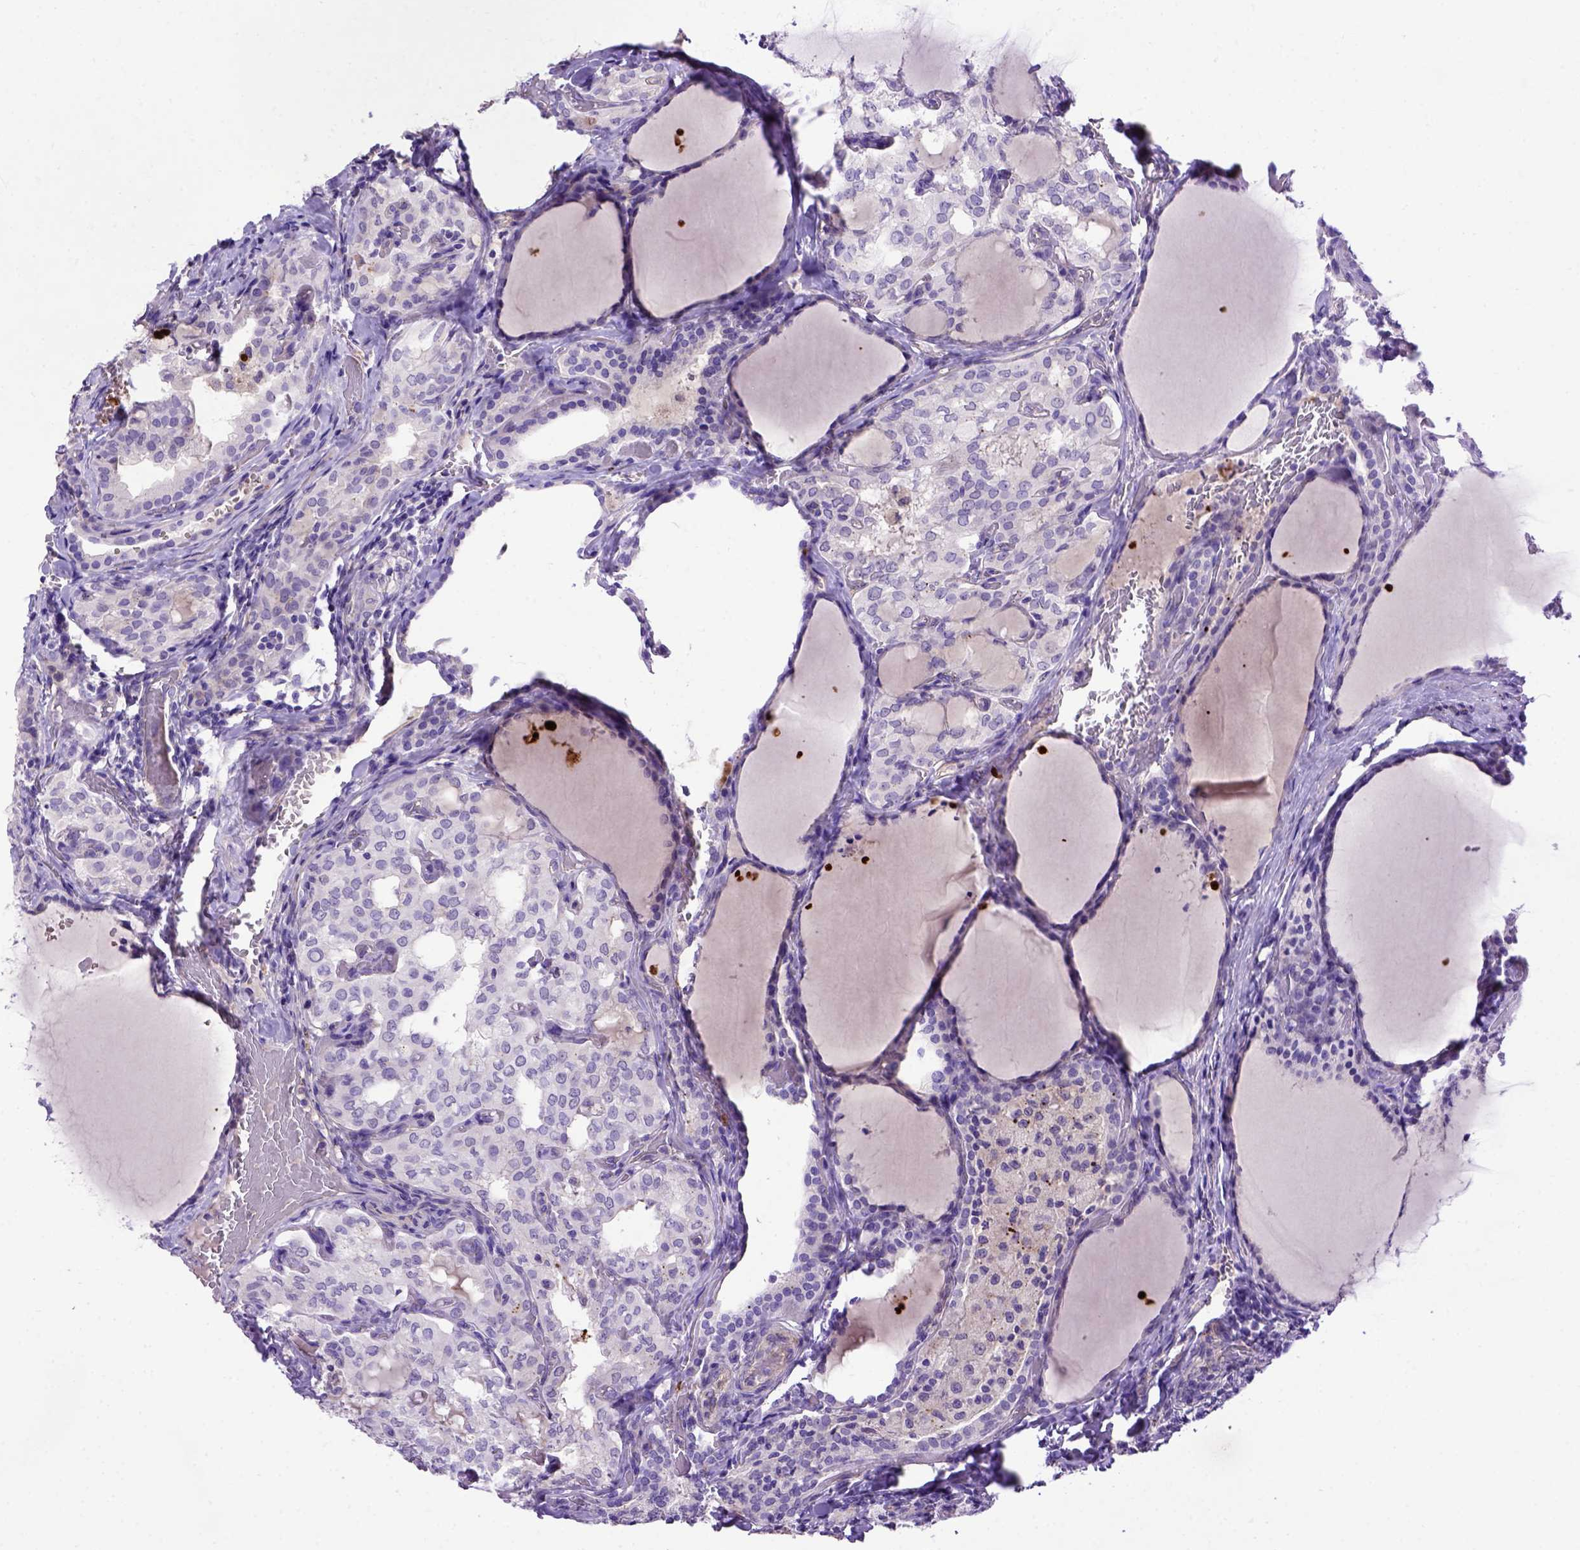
{"staining": {"intensity": "negative", "quantity": "none", "location": "none"}, "tissue": "thyroid cancer", "cell_type": "Tumor cells", "image_type": "cancer", "snomed": [{"axis": "morphology", "description": "Papillary adenocarcinoma, NOS"}, {"axis": "topography", "description": "Thyroid gland"}], "caption": "This is a image of immunohistochemistry (IHC) staining of papillary adenocarcinoma (thyroid), which shows no expression in tumor cells.", "gene": "ADAM12", "patient": {"sex": "male", "age": 20}}